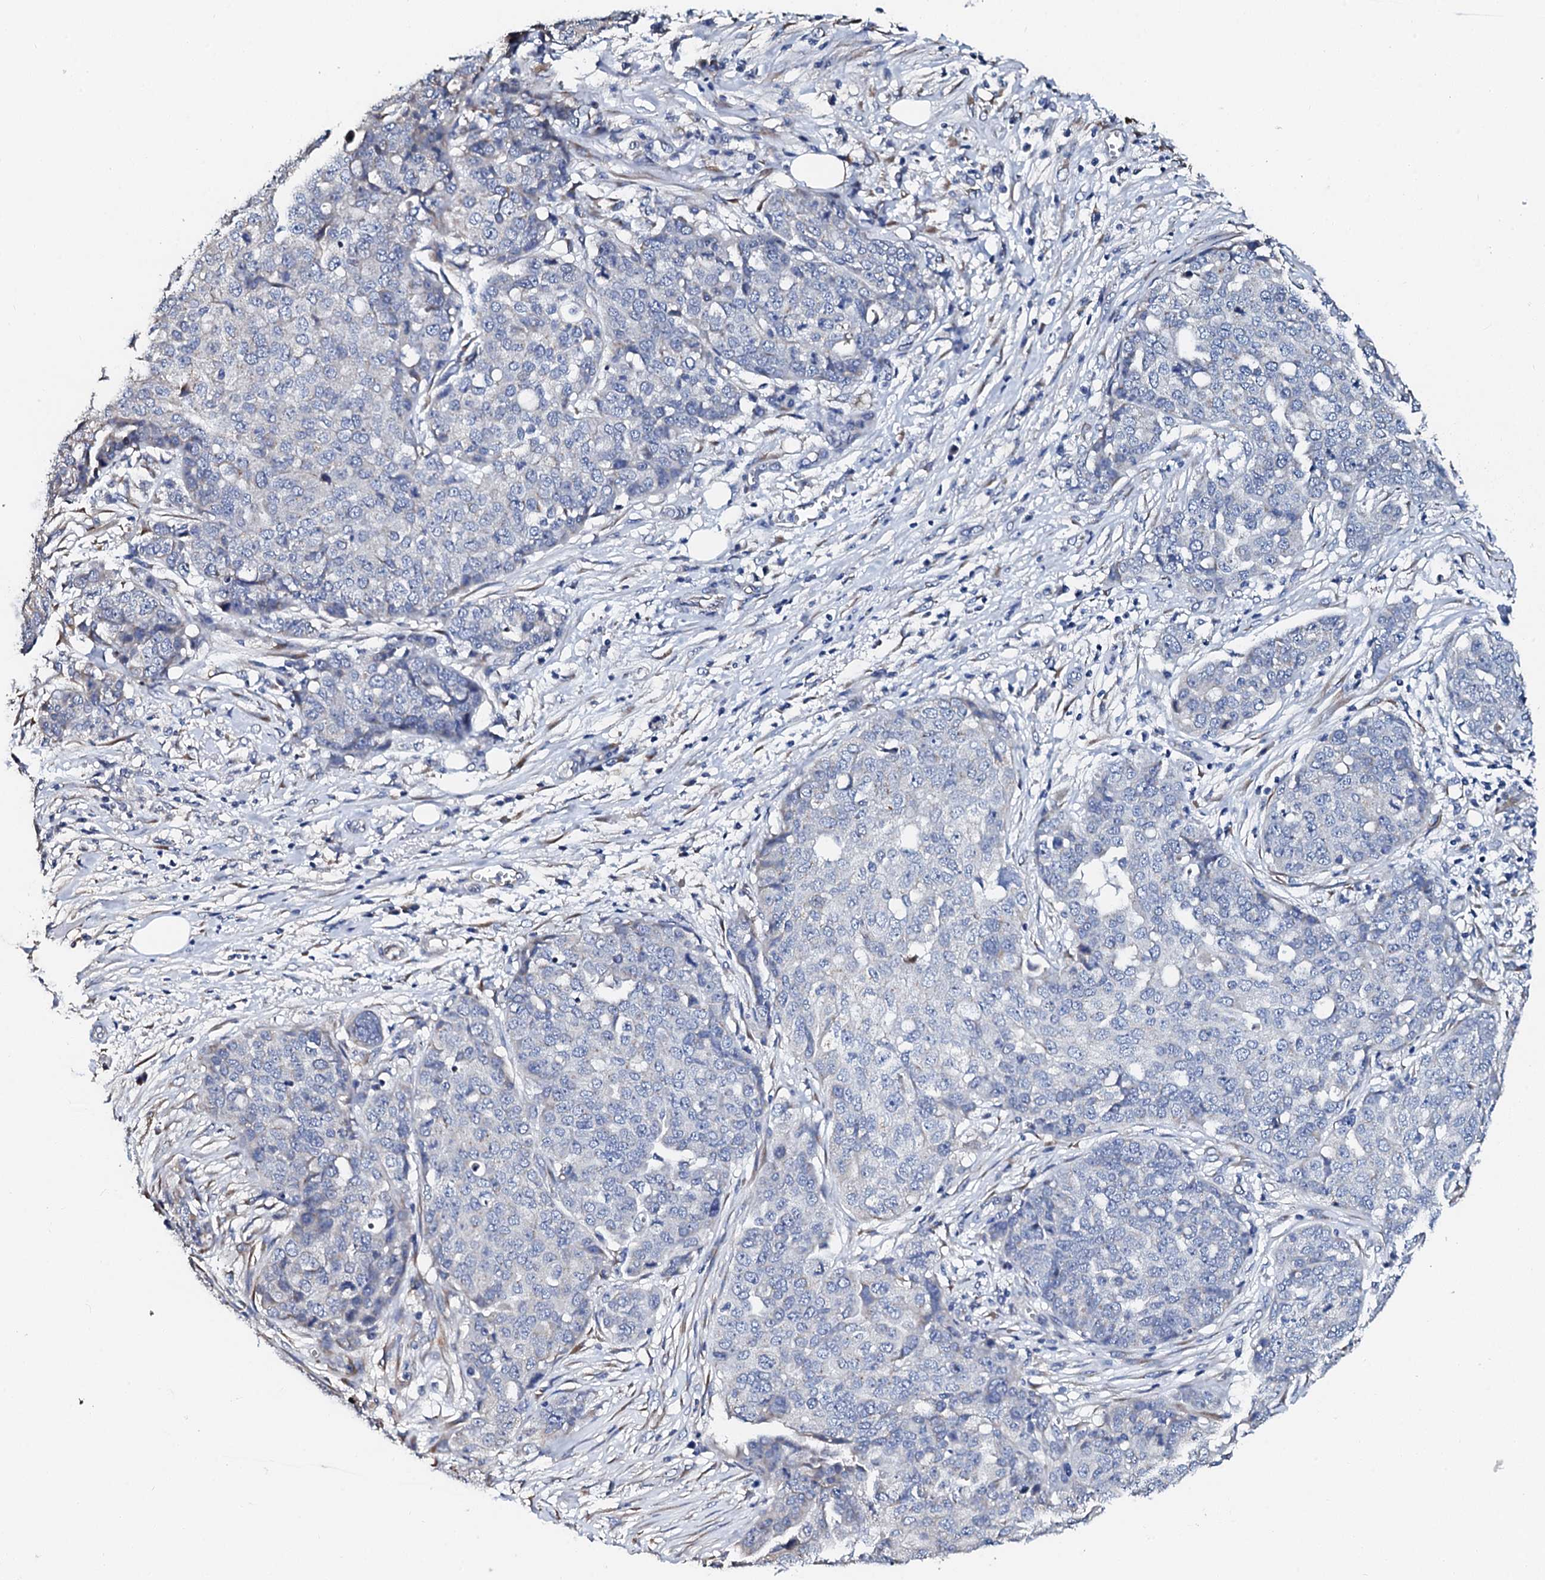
{"staining": {"intensity": "negative", "quantity": "none", "location": "none"}, "tissue": "ovarian cancer", "cell_type": "Tumor cells", "image_type": "cancer", "snomed": [{"axis": "morphology", "description": "Cystadenocarcinoma, serous, NOS"}, {"axis": "topography", "description": "Soft tissue"}, {"axis": "topography", "description": "Ovary"}], "caption": "A photomicrograph of human ovarian serous cystadenocarcinoma is negative for staining in tumor cells.", "gene": "AKAP3", "patient": {"sex": "female", "age": 57}}